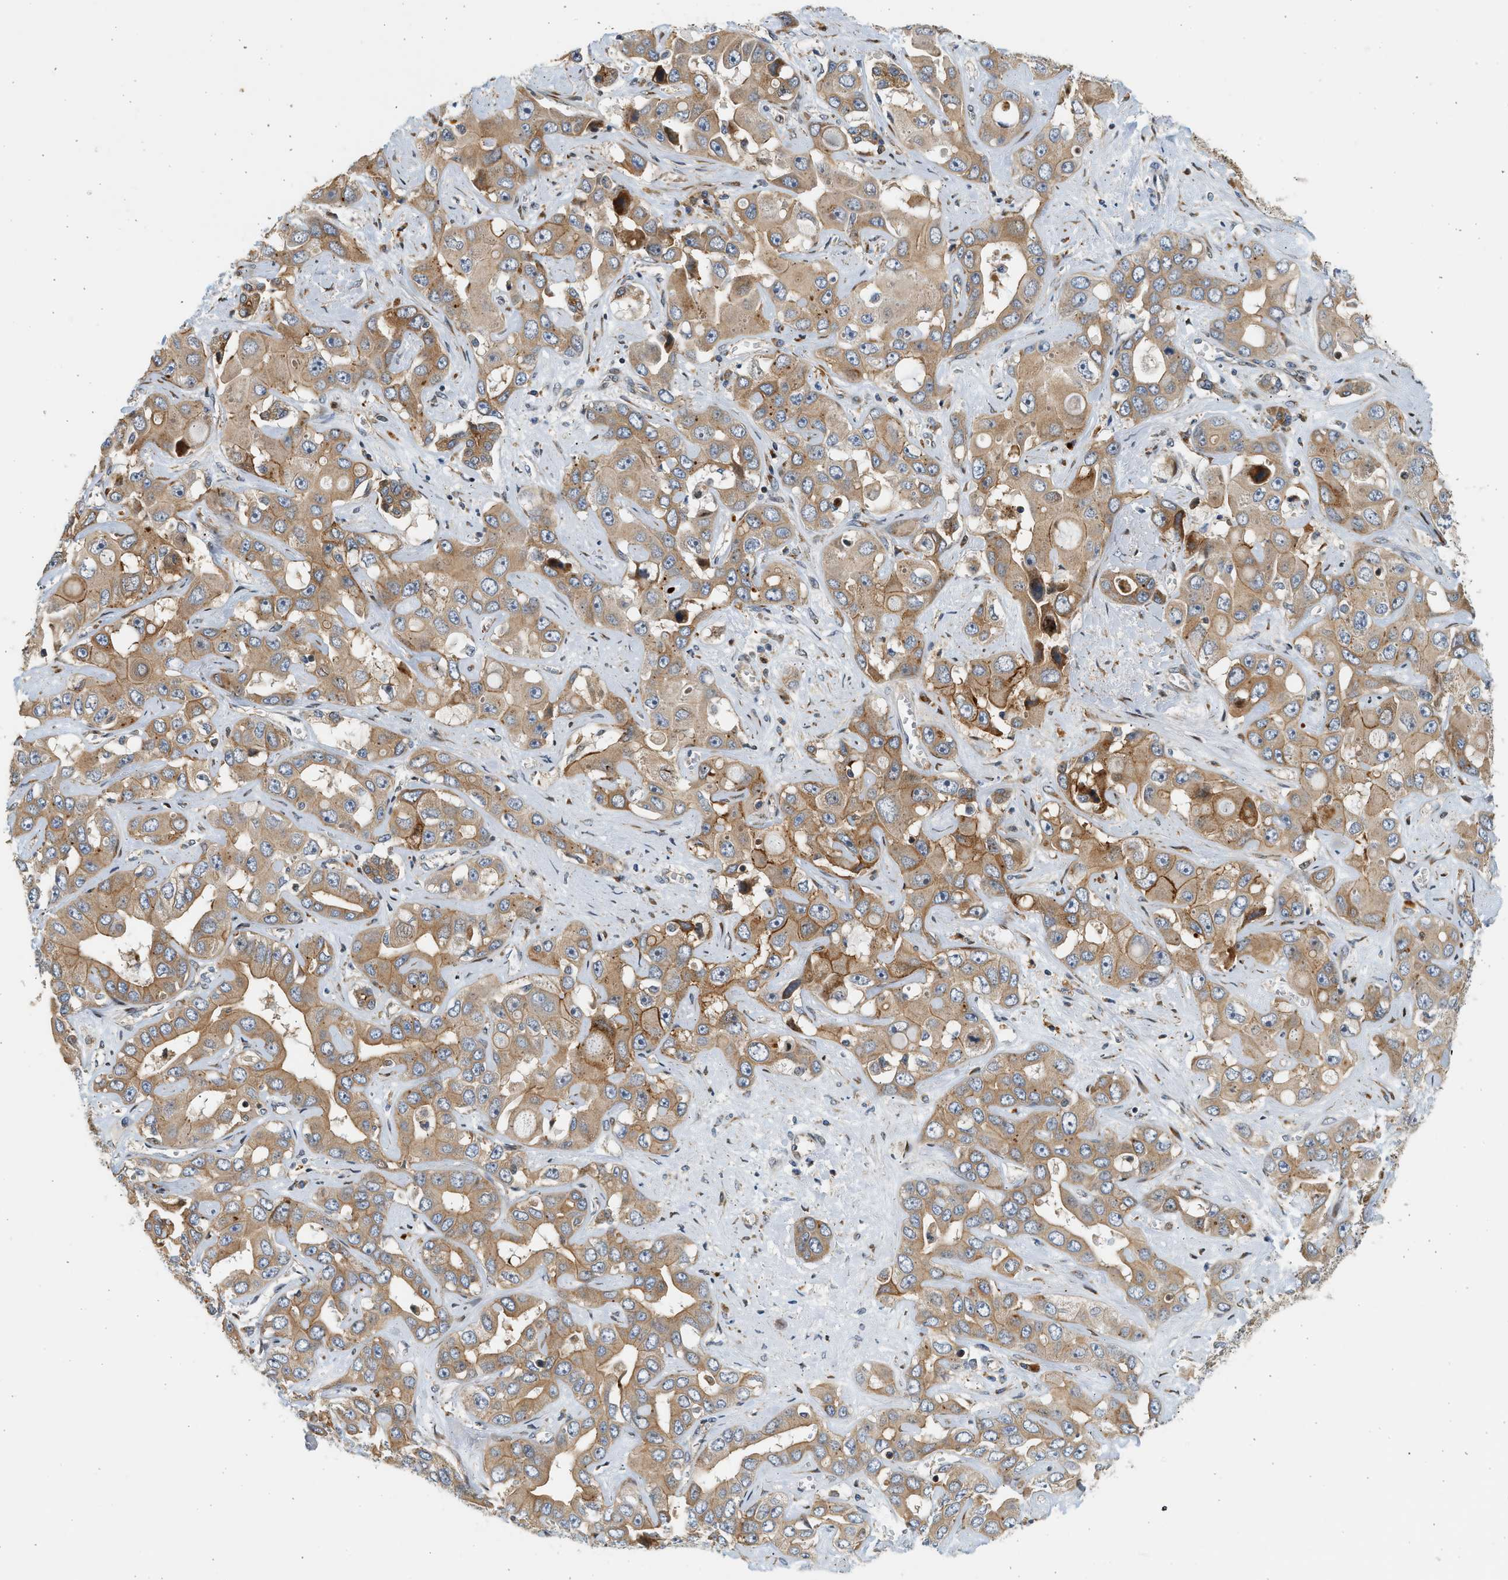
{"staining": {"intensity": "moderate", "quantity": ">75%", "location": "cytoplasmic/membranous"}, "tissue": "liver cancer", "cell_type": "Tumor cells", "image_type": "cancer", "snomed": [{"axis": "morphology", "description": "Cholangiocarcinoma"}, {"axis": "topography", "description": "Liver"}], "caption": "Liver cholangiocarcinoma stained for a protein (brown) displays moderate cytoplasmic/membranous positive staining in approximately >75% of tumor cells.", "gene": "NRSN2", "patient": {"sex": "female", "age": 52}}